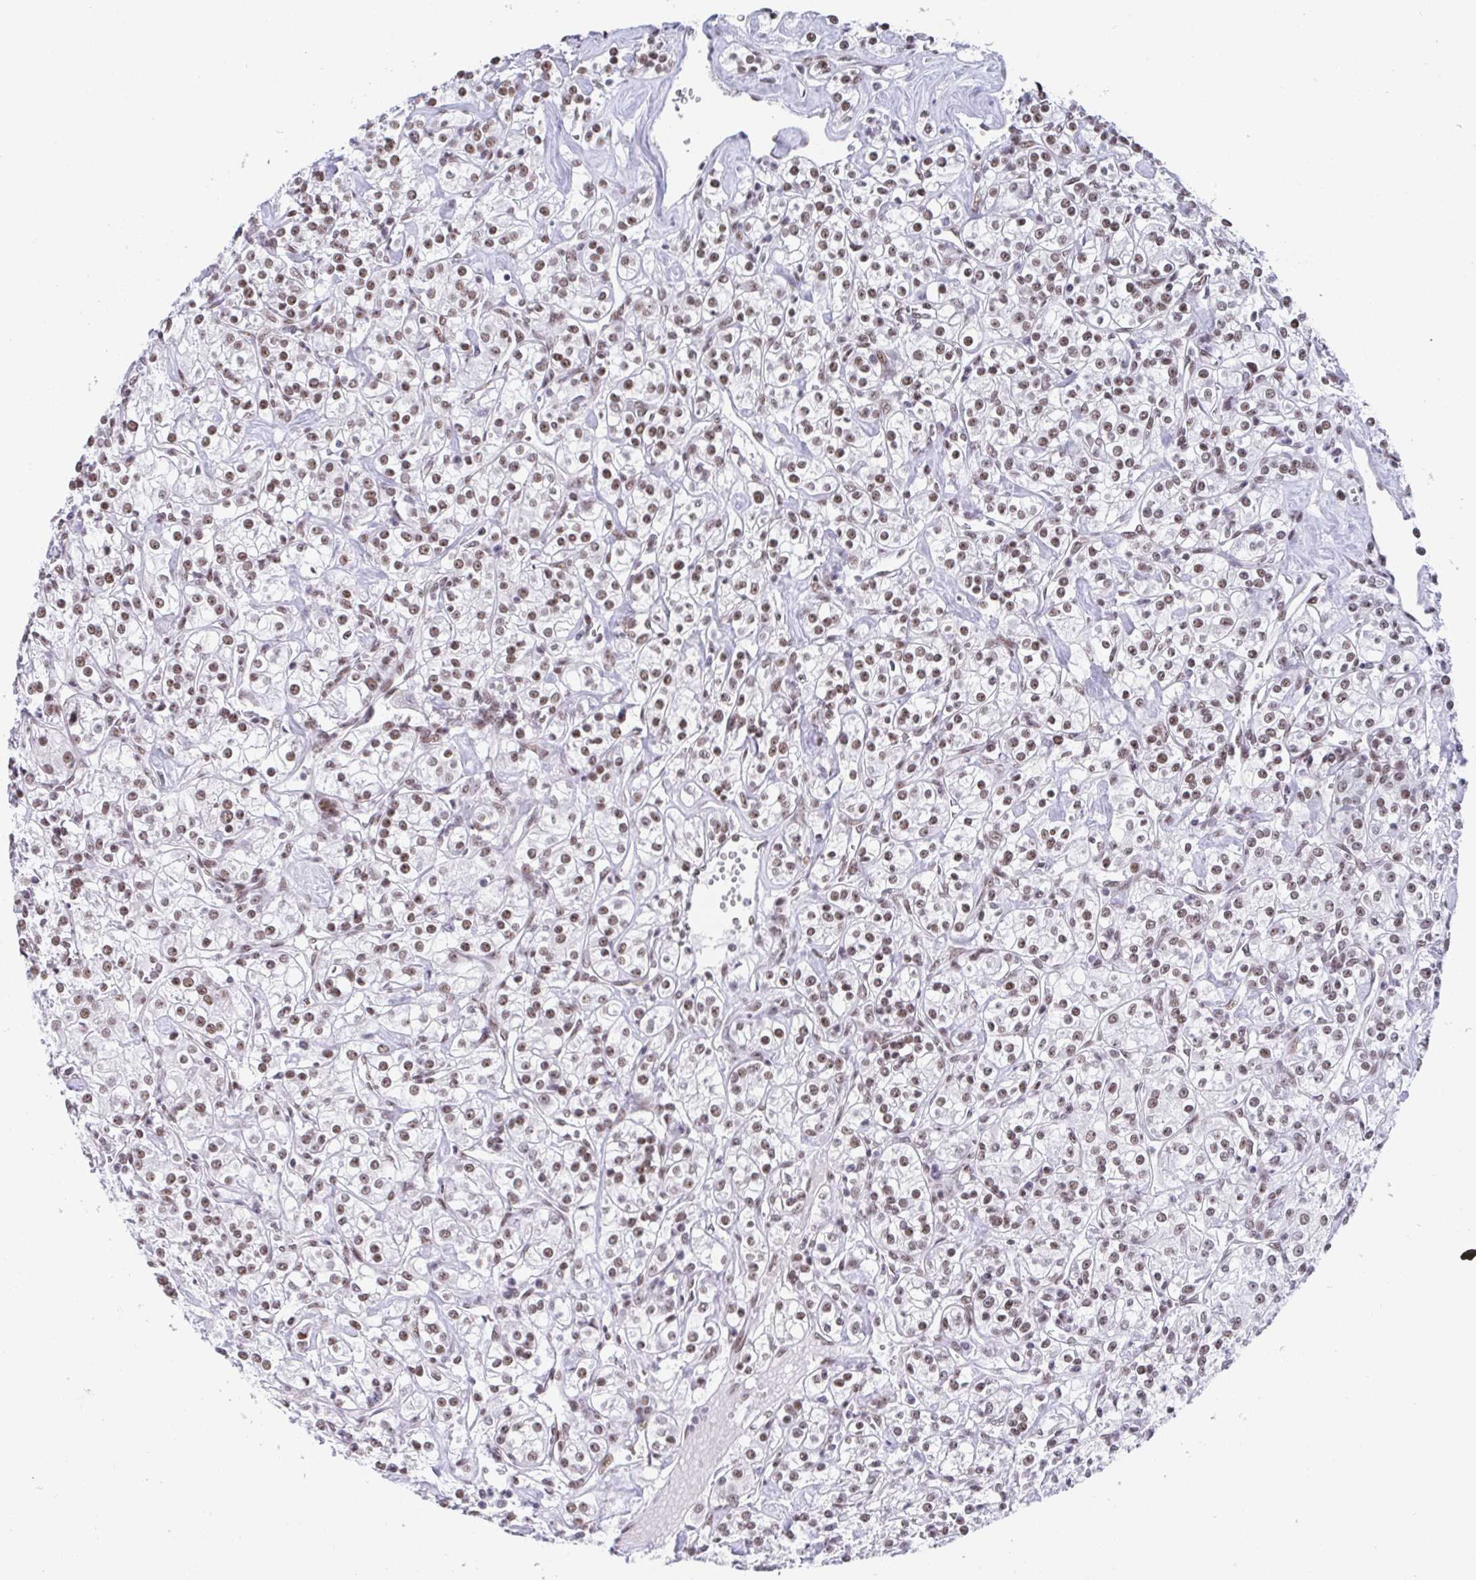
{"staining": {"intensity": "moderate", "quantity": ">75%", "location": "nuclear"}, "tissue": "renal cancer", "cell_type": "Tumor cells", "image_type": "cancer", "snomed": [{"axis": "morphology", "description": "Adenocarcinoma, NOS"}, {"axis": "topography", "description": "Kidney"}], "caption": "Immunohistochemical staining of human renal adenocarcinoma shows medium levels of moderate nuclear protein expression in about >75% of tumor cells. (brown staining indicates protein expression, while blue staining denotes nuclei).", "gene": "SLC7A10", "patient": {"sex": "male", "age": 77}}